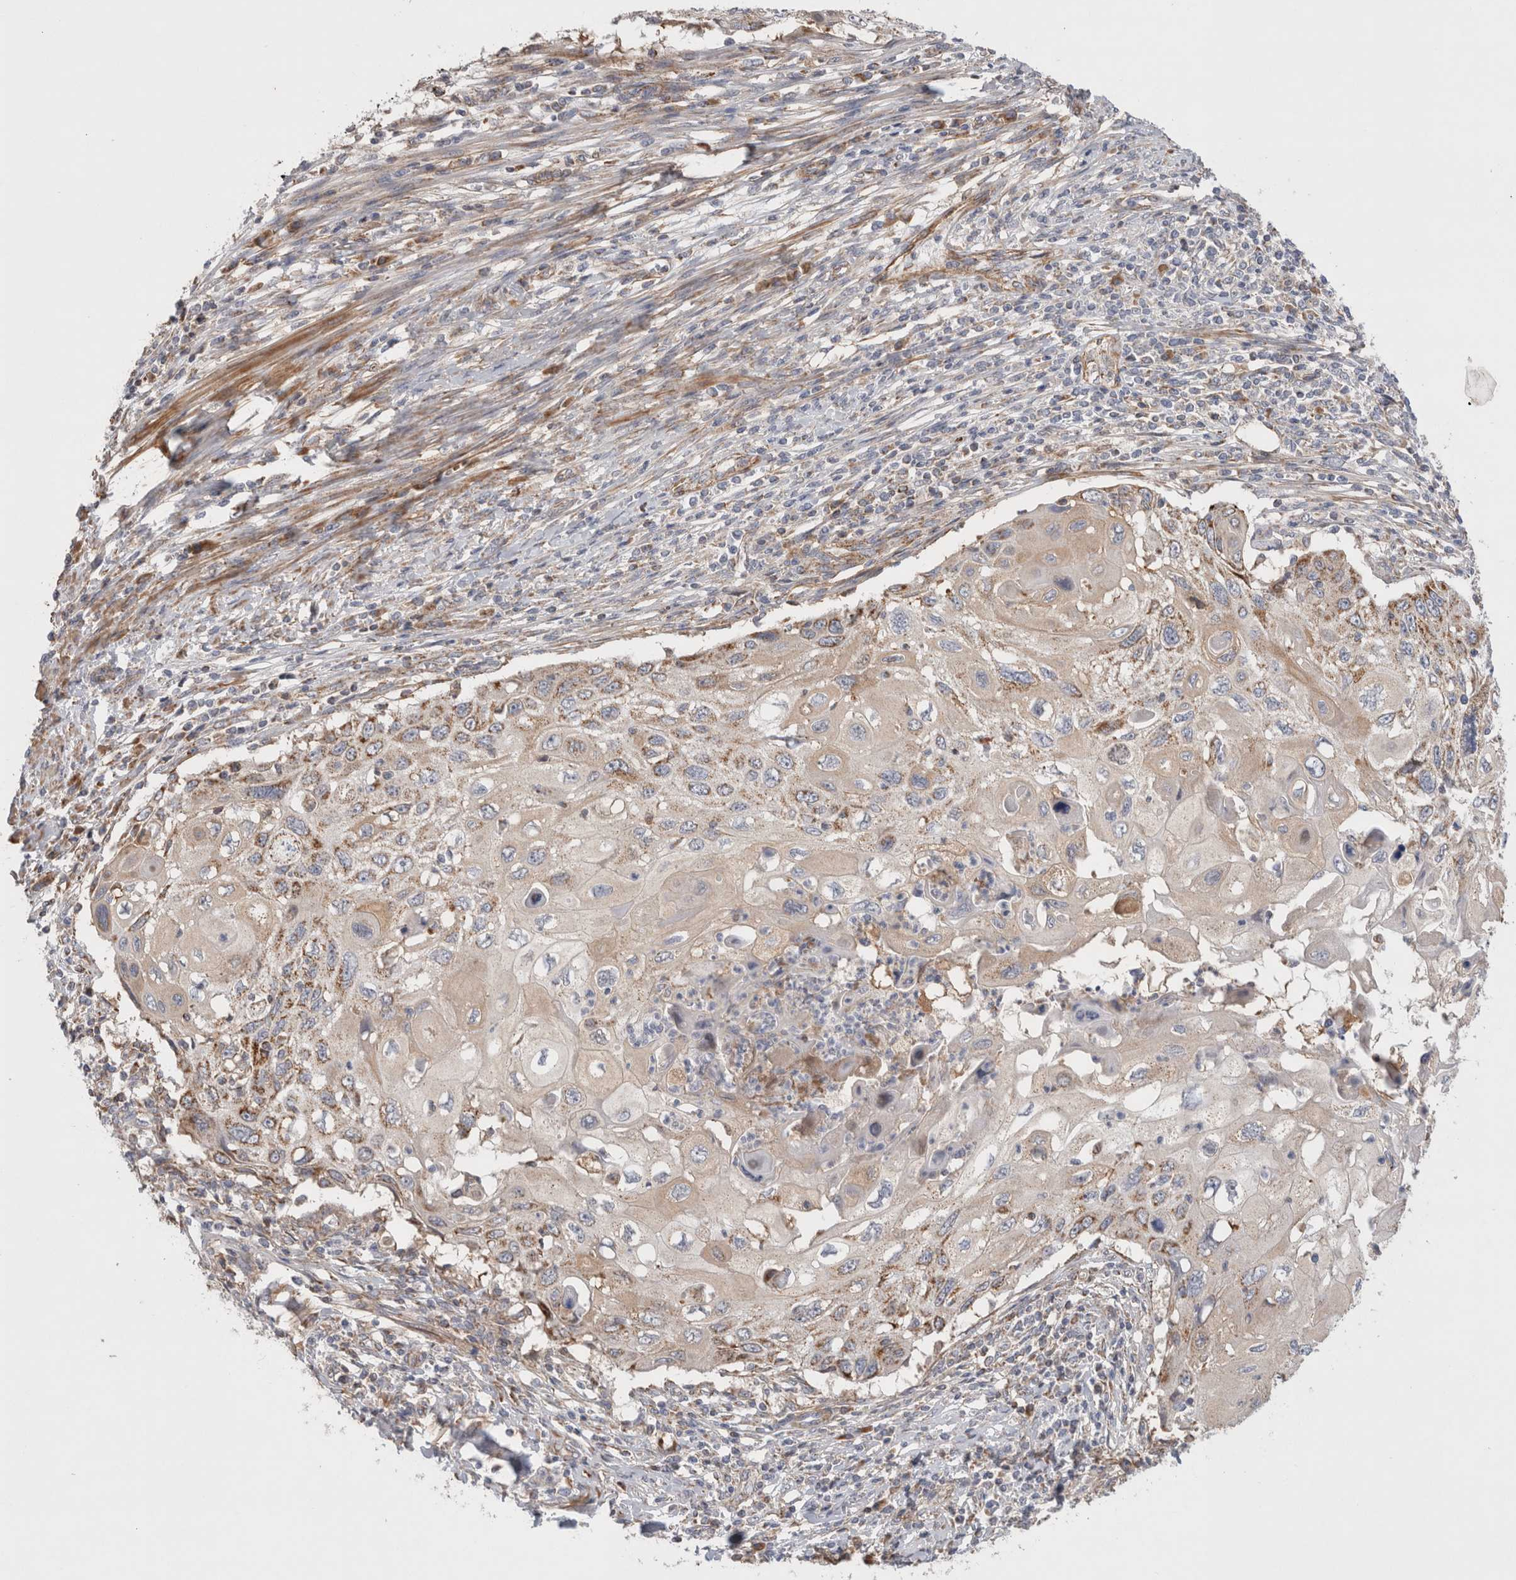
{"staining": {"intensity": "moderate", "quantity": ">75%", "location": "cytoplasmic/membranous"}, "tissue": "cervical cancer", "cell_type": "Tumor cells", "image_type": "cancer", "snomed": [{"axis": "morphology", "description": "Squamous cell carcinoma, NOS"}, {"axis": "topography", "description": "Cervix"}], "caption": "Protein staining of cervical squamous cell carcinoma tissue reveals moderate cytoplasmic/membranous staining in about >75% of tumor cells.", "gene": "MRPS28", "patient": {"sex": "female", "age": 70}}